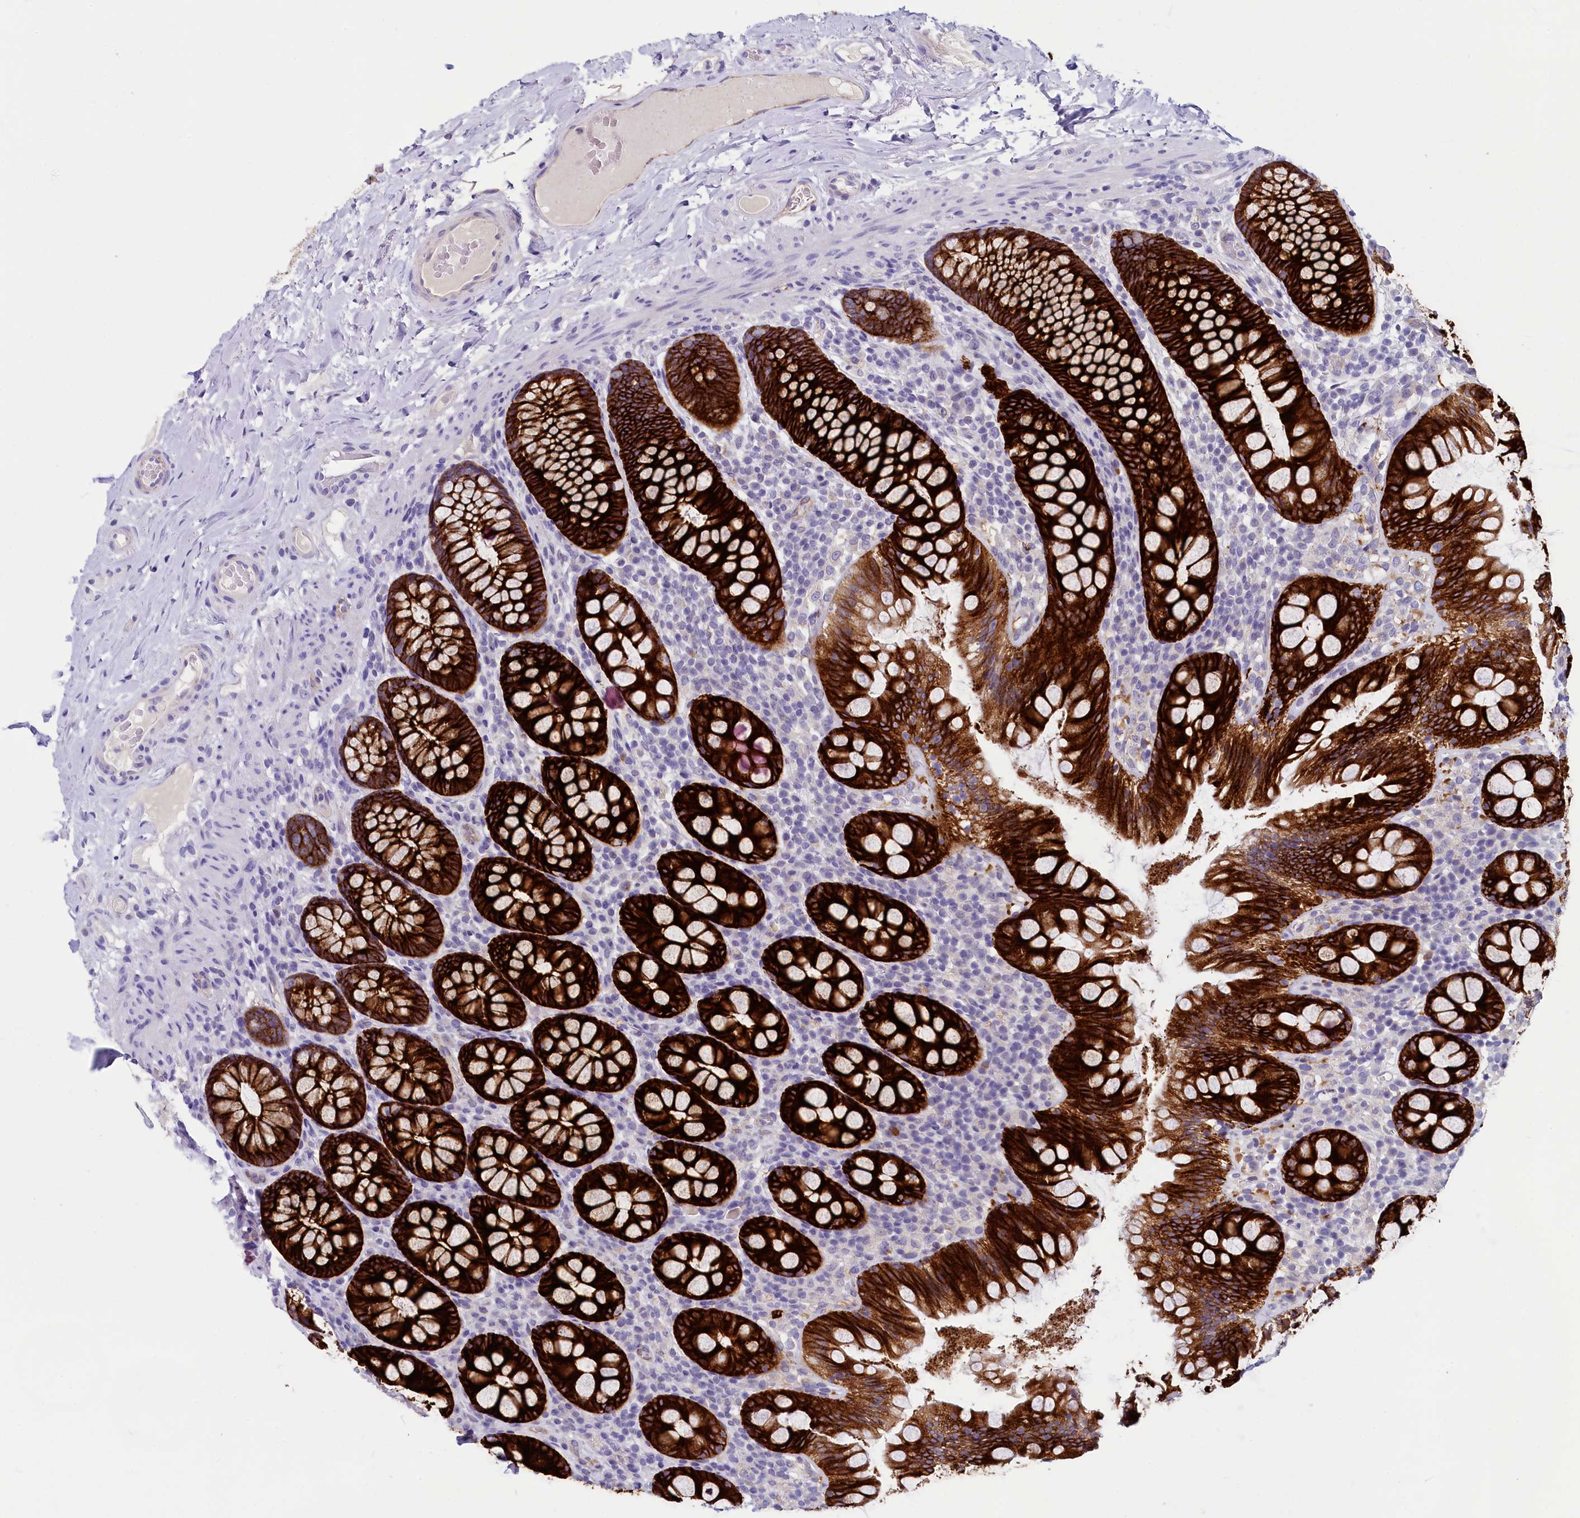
{"staining": {"intensity": "strong", "quantity": ">75%", "location": "cytoplasmic/membranous"}, "tissue": "rectum", "cell_type": "Glandular cells", "image_type": "normal", "snomed": [{"axis": "morphology", "description": "Normal tissue, NOS"}, {"axis": "topography", "description": "Rectum"}], "caption": "Immunohistochemical staining of normal rectum displays strong cytoplasmic/membranous protein expression in approximately >75% of glandular cells. The staining is performed using DAB (3,3'-diaminobenzidine) brown chromogen to label protein expression. The nuclei are counter-stained blue using hematoxylin.", "gene": "INSC", "patient": {"sex": "male", "age": 83}}